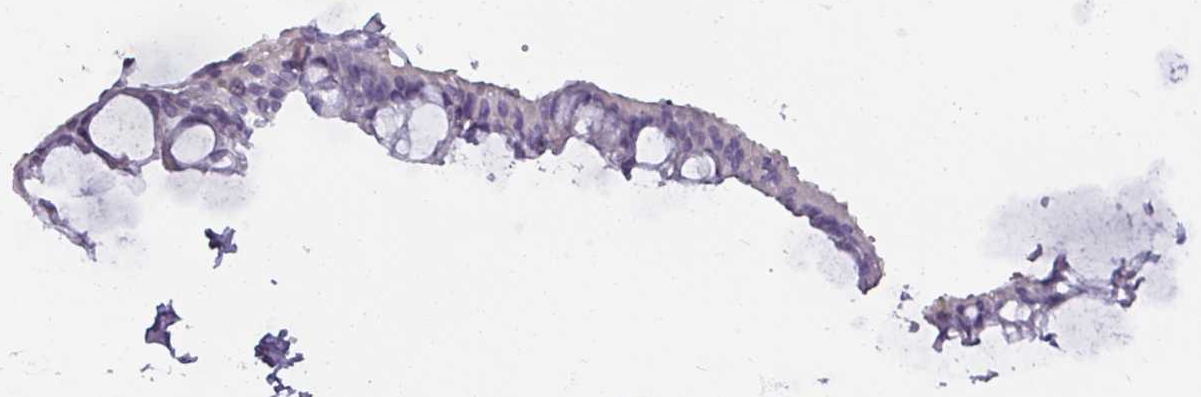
{"staining": {"intensity": "negative", "quantity": "none", "location": "none"}, "tissue": "ovarian cancer", "cell_type": "Tumor cells", "image_type": "cancer", "snomed": [{"axis": "morphology", "description": "Cystadenocarcinoma, mucinous, NOS"}, {"axis": "topography", "description": "Ovary"}], "caption": "Immunohistochemical staining of ovarian cancer (mucinous cystadenocarcinoma) reveals no significant positivity in tumor cells.", "gene": "SMIM11", "patient": {"sex": "female", "age": 73}}